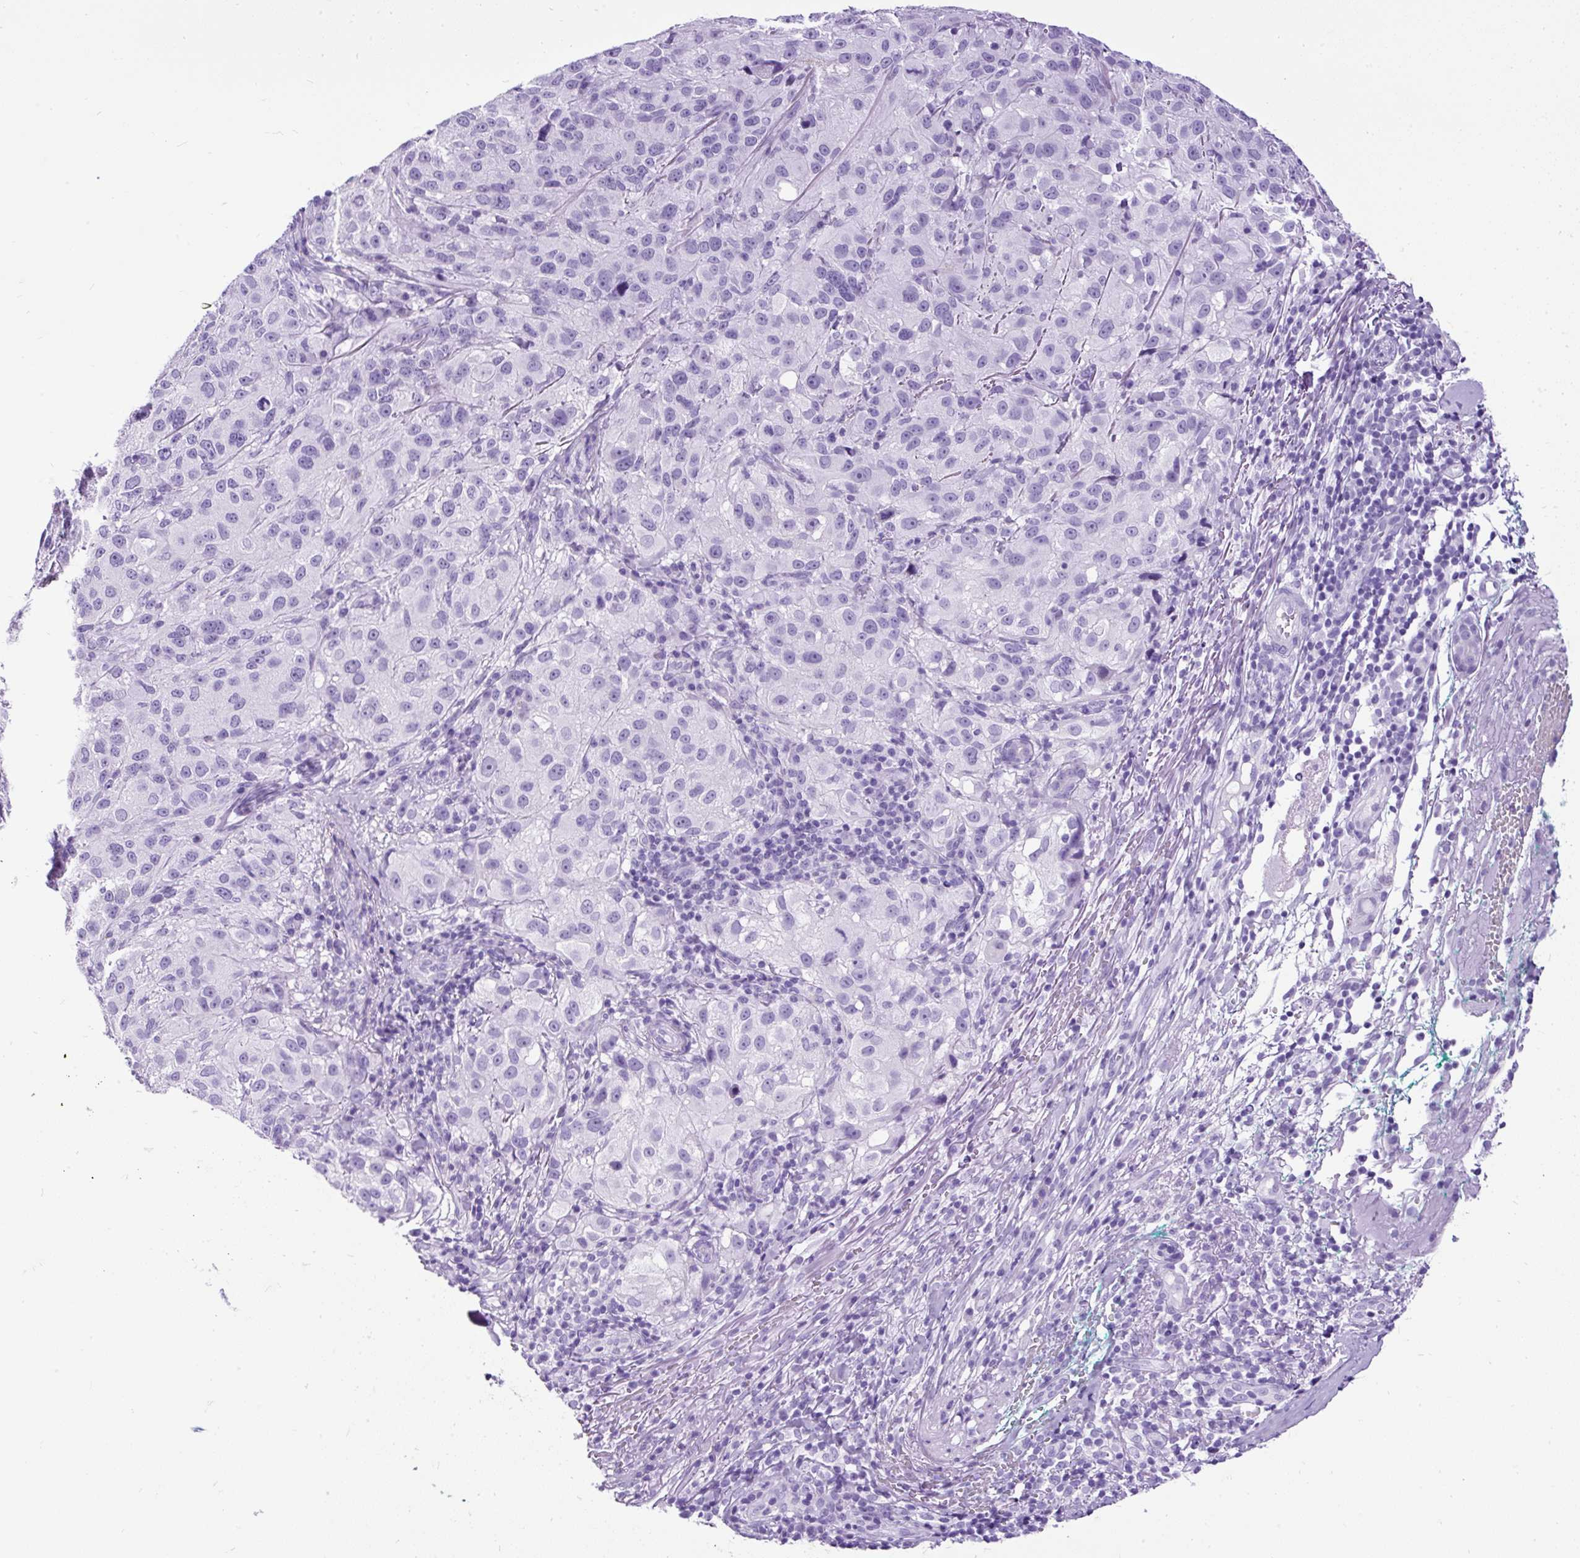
{"staining": {"intensity": "negative", "quantity": "none", "location": "none"}, "tissue": "melanoma", "cell_type": "Tumor cells", "image_type": "cancer", "snomed": [{"axis": "morphology", "description": "Necrosis, NOS"}, {"axis": "morphology", "description": "Malignant melanoma, NOS"}, {"axis": "topography", "description": "Skin"}], "caption": "Malignant melanoma stained for a protein using IHC shows no expression tumor cells.", "gene": "CEL", "patient": {"sex": "female", "age": 87}}